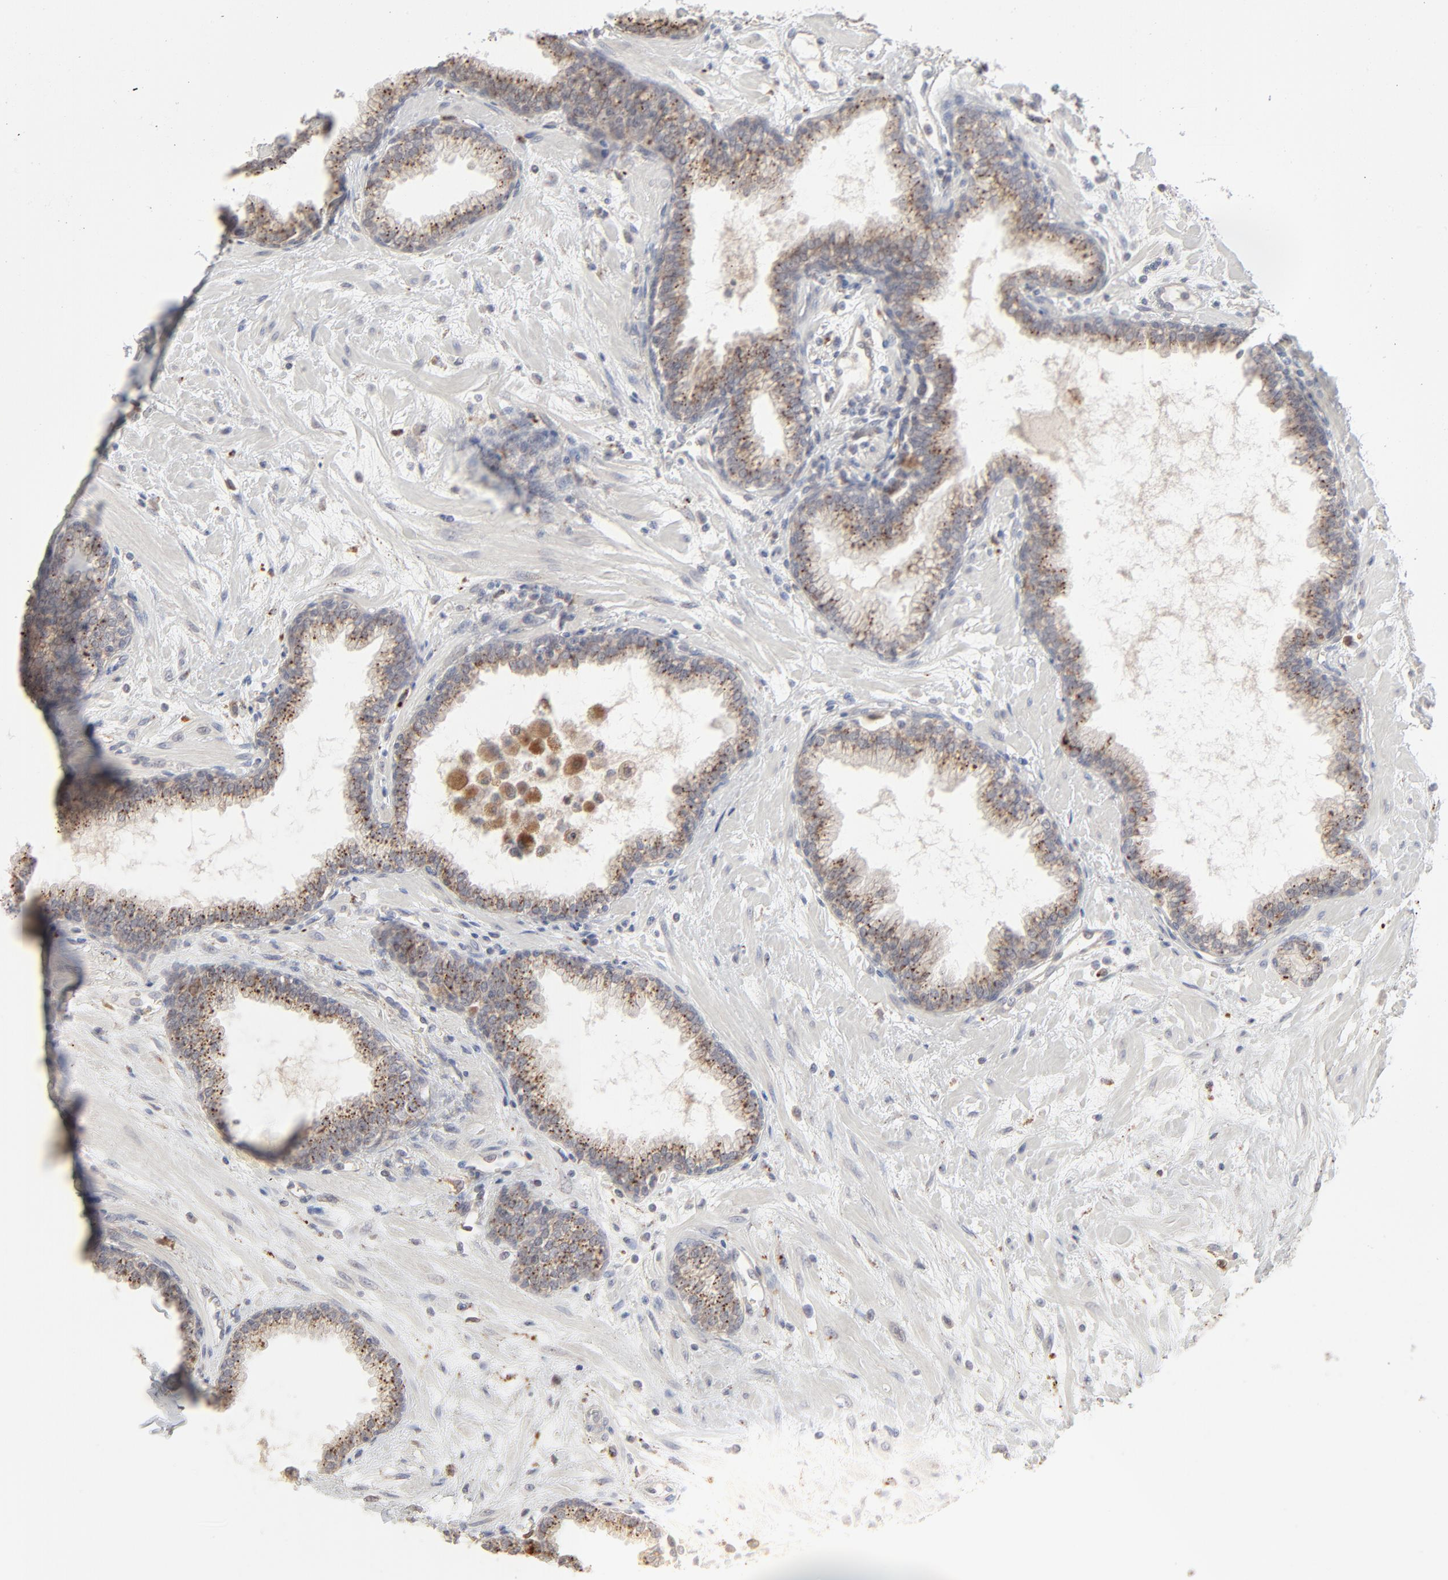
{"staining": {"intensity": "strong", "quantity": ">75%", "location": "cytoplasmic/membranous"}, "tissue": "prostate", "cell_type": "Glandular cells", "image_type": "normal", "snomed": [{"axis": "morphology", "description": "Normal tissue, NOS"}, {"axis": "topography", "description": "Prostate"}], "caption": "Immunohistochemical staining of benign human prostate shows high levels of strong cytoplasmic/membranous expression in approximately >75% of glandular cells. (DAB (3,3'-diaminobenzidine) IHC with brightfield microscopy, high magnification).", "gene": "POMT2", "patient": {"sex": "male", "age": 64}}